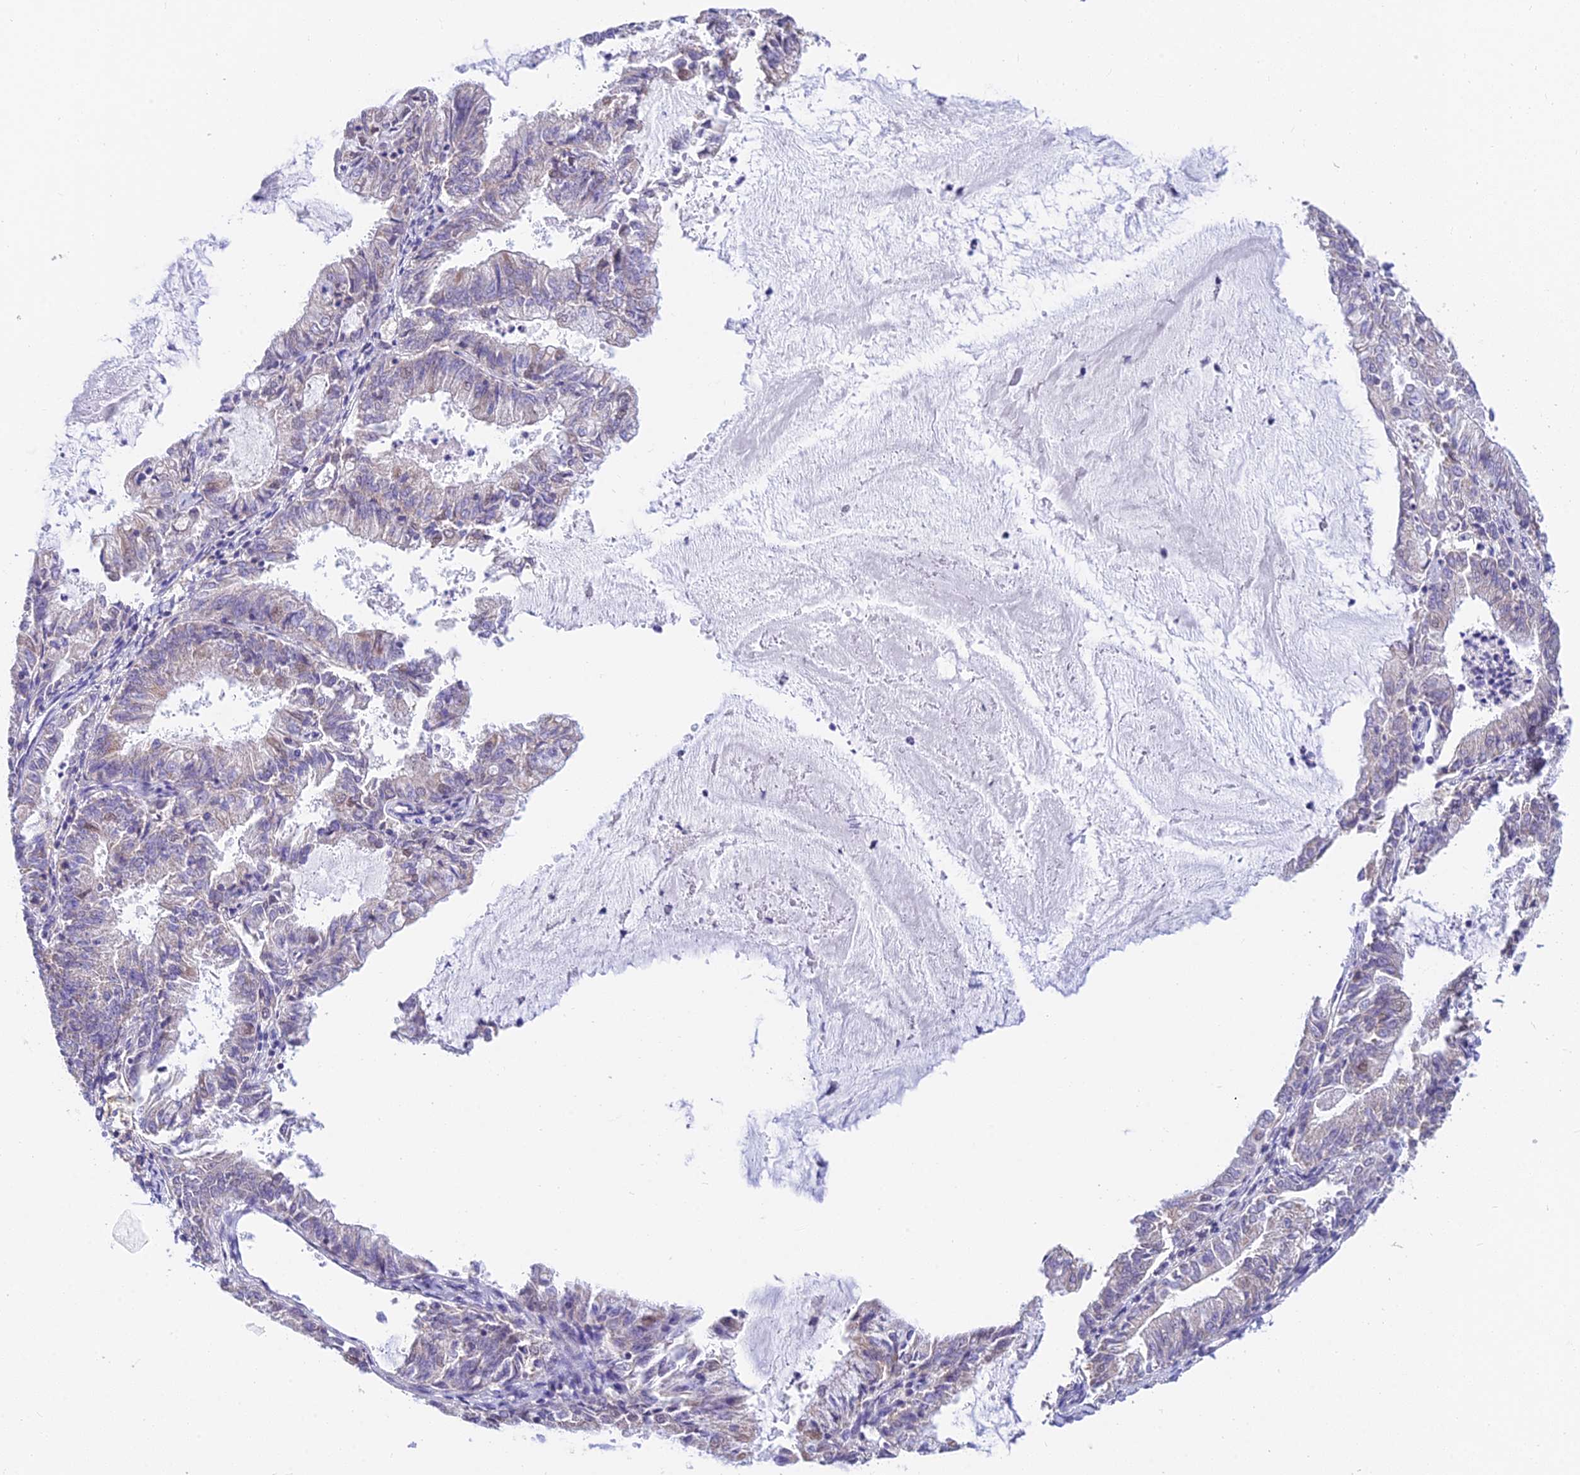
{"staining": {"intensity": "negative", "quantity": "none", "location": "none"}, "tissue": "endometrial cancer", "cell_type": "Tumor cells", "image_type": "cancer", "snomed": [{"axis": "morphology", "description": "Adenocarcinoma, NOS"}, {"axis": "topography", "description": "Endometrium"}], "caption": "The image displays no staining of tumor cells in adenocarcinoma (endometrial). (DAB immunohistochemistry (IHC) with hematoxylin counter stain).", "gene": "C2orf49", "patient": {"sex": "female", "age": 57}}